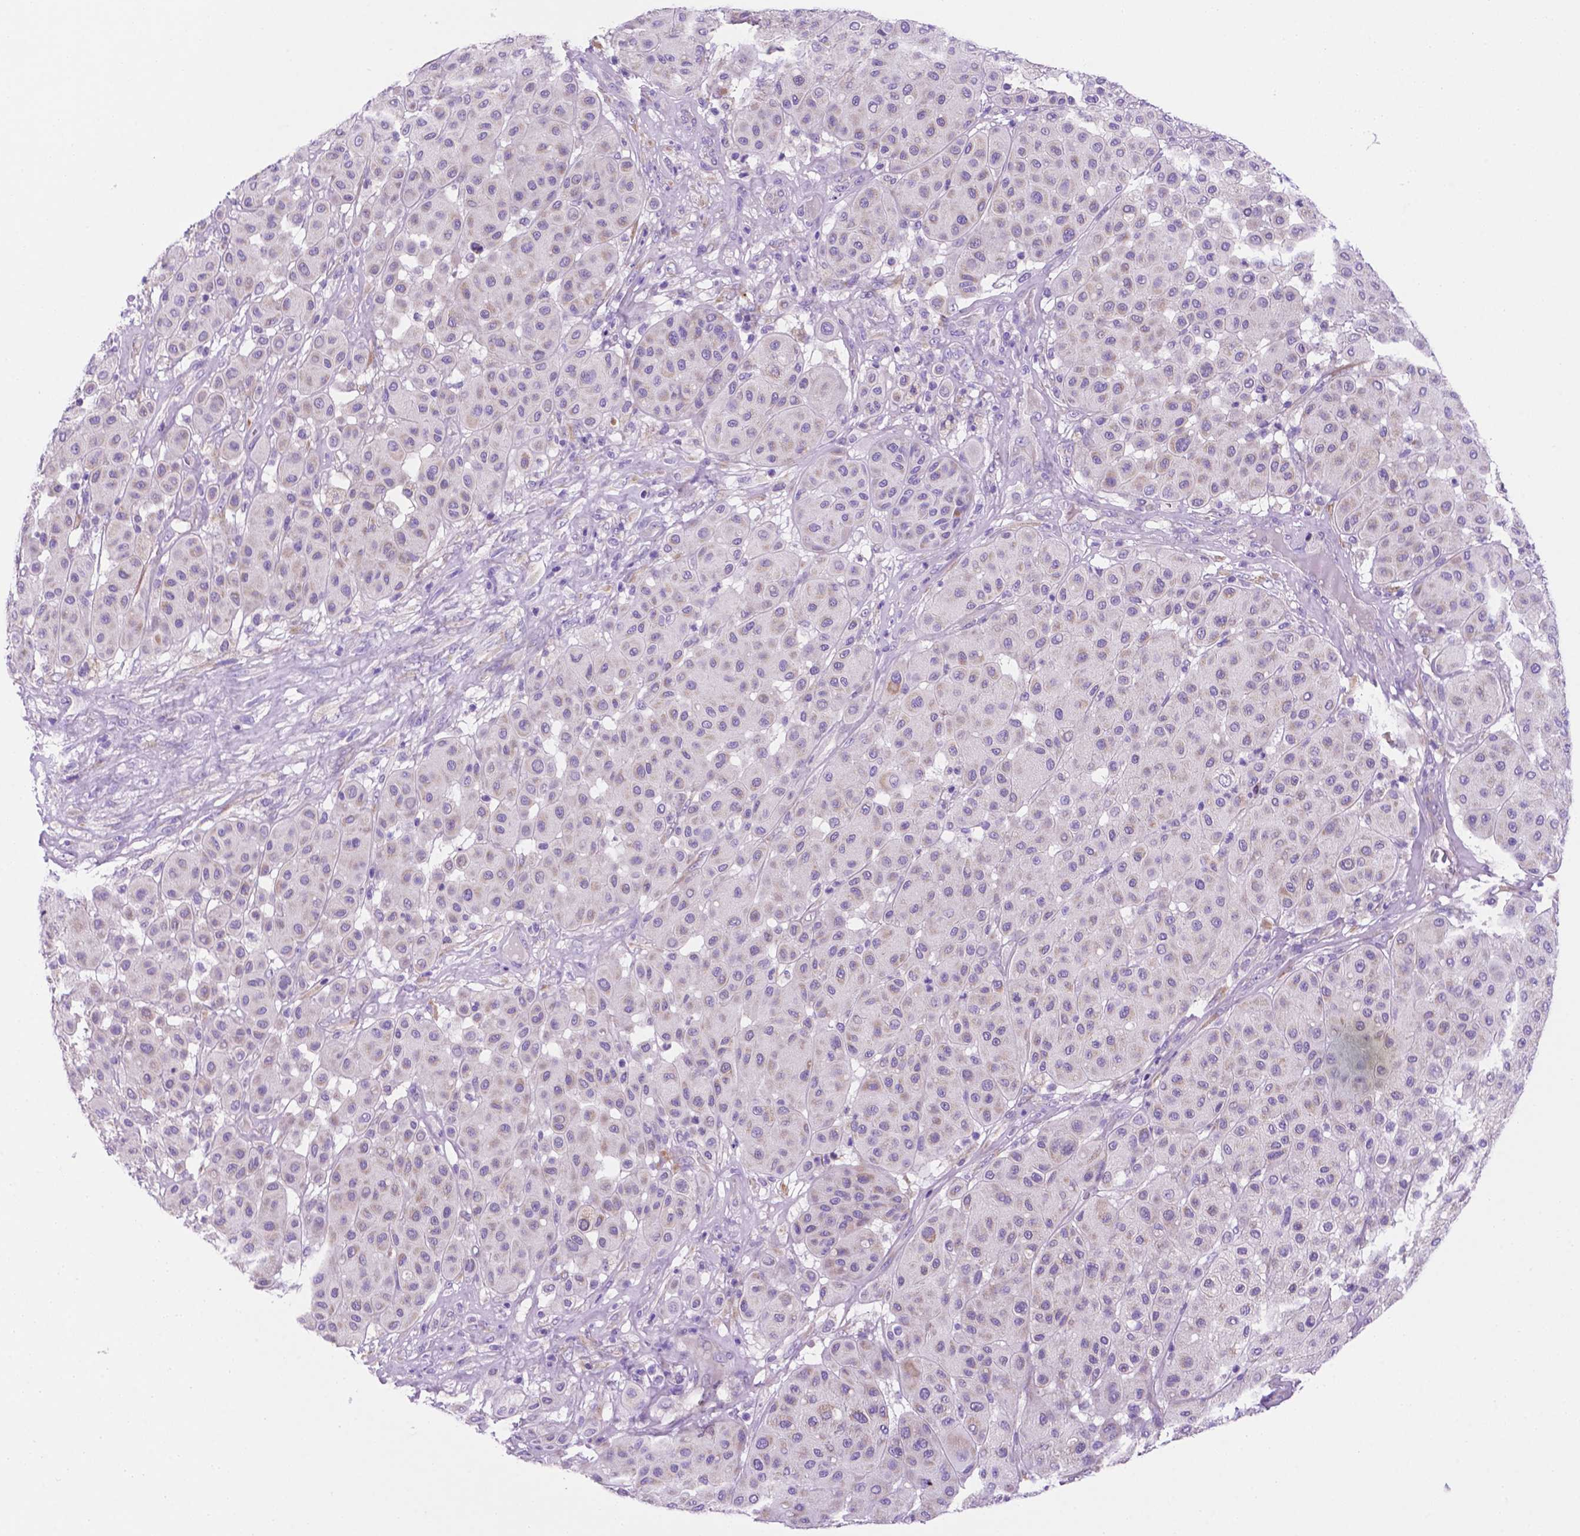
{"staining": {"intensity": "weak", "quantity": "<25%", "location": "cytoplasmic/membranous"}, "tissue": "melanoma", "cell_type": "Tumor cells", "image_type": "cancer", "snomed": [{"axis": "morphology", "description": "Malignant melanoma, Metastatic site"}, {"axis": "topography", "description": "Smooth muscle"}], "caption": "Immunohistochemistry of human melanoma demonstrates no expression in tumor cells.", "gene": "CEACAM7", "patient": {"sex": "male", "age": 41}}